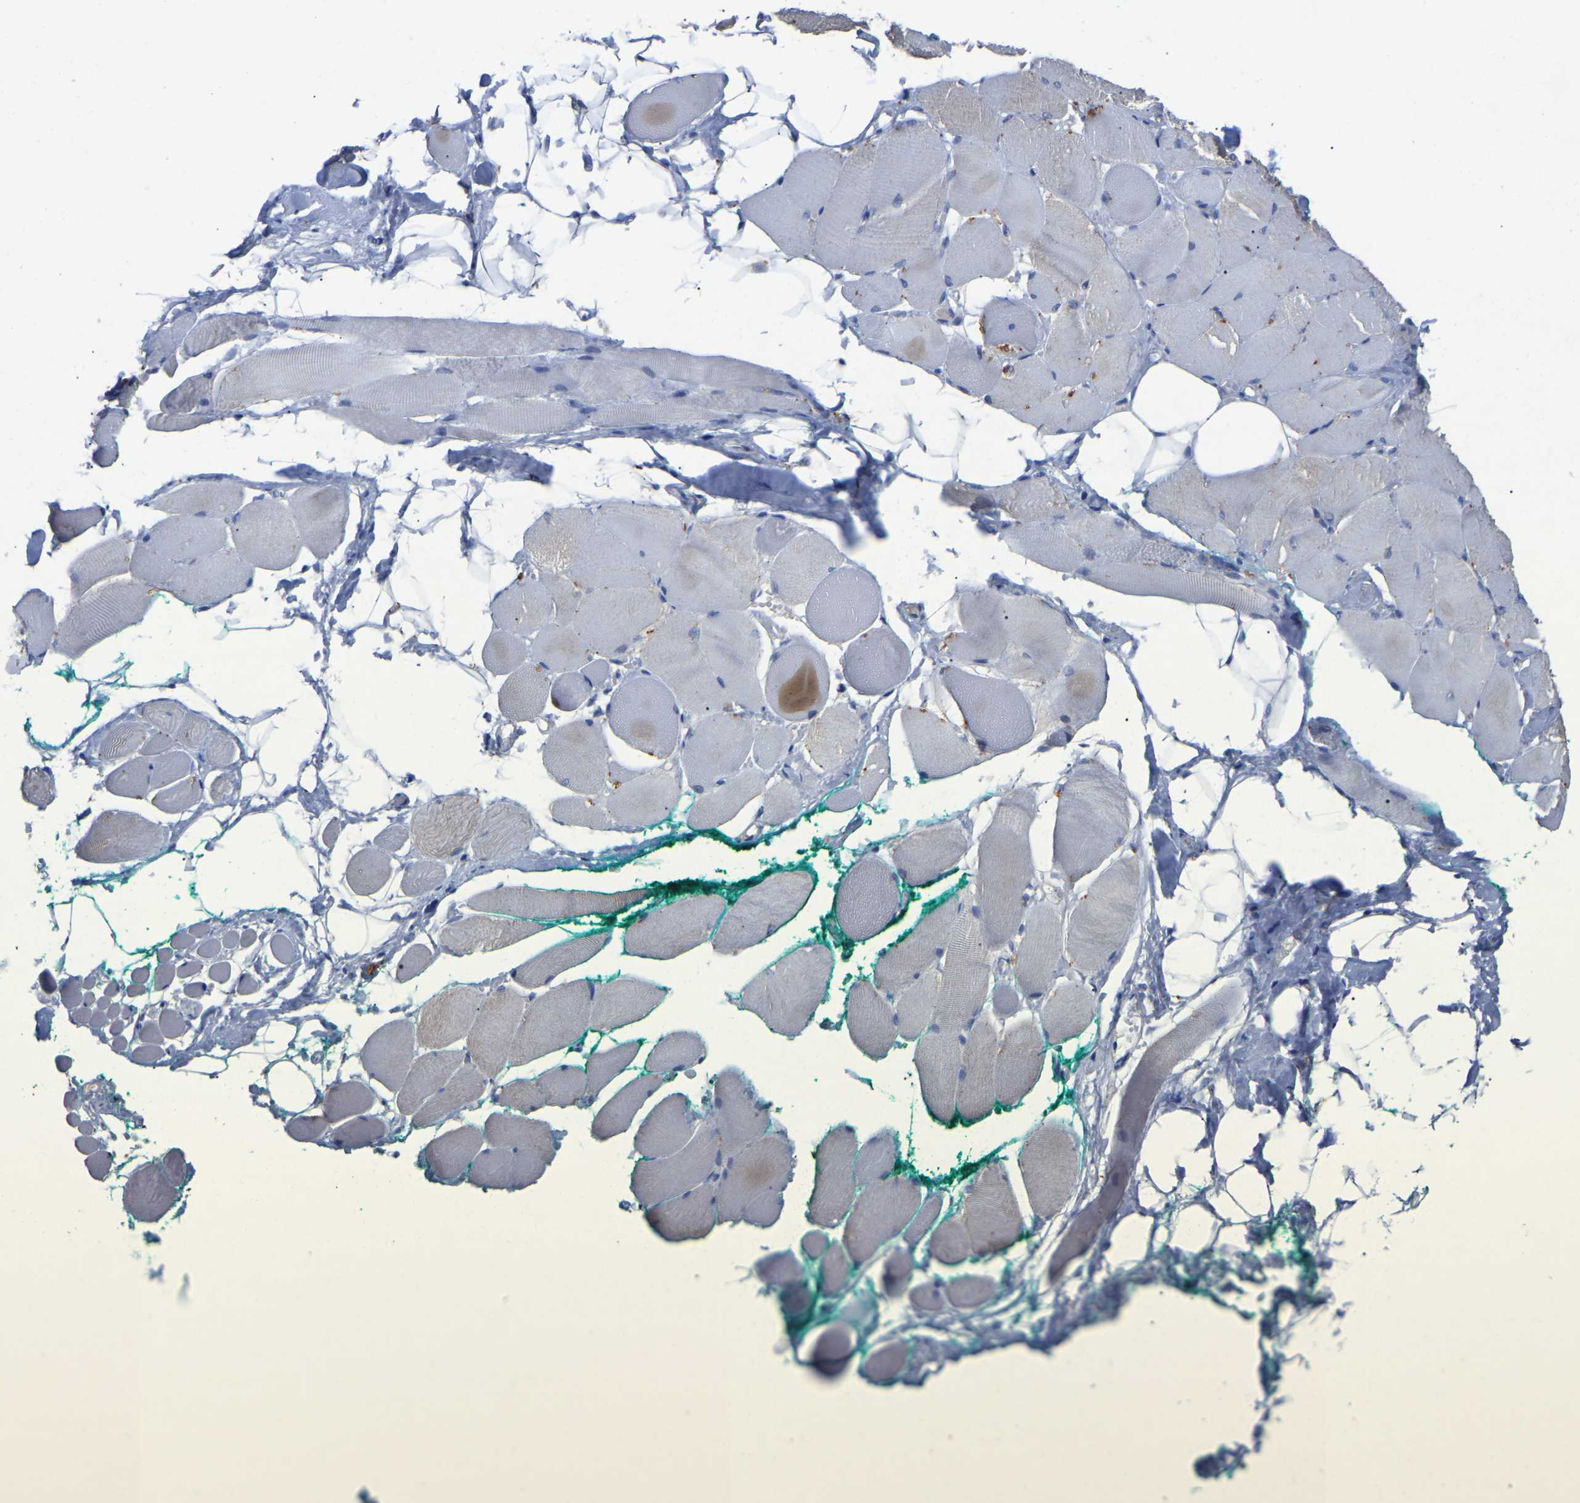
{"staining": {"intensity": "weak", "quantity": "25%-75%", "location": "cytoplasmic/membranous"}, "tissue": "skeletal muscle", "cell_type": "Myocytes", "image_type": "normal", "snomed": [{"axis": "morphology", "description": "Normal tissue, NOS"}, {"axis": "topography", "description": "Skeletal muscle"}, {"axis": "topography", "description": "Peripheral nerve tissue"}], "caption": "High-magnification brightfield microscopy of unremarkable skeletal muscle stained with DAB (brown) and counterstained with hematoxylin (blue). myocytes exhibit weak cytoplasmic/membranous expression is appreciated in approximately25%-75% of cells.", "gene": "SMPD2", "patient": {"sex": "female", "age": 84}}